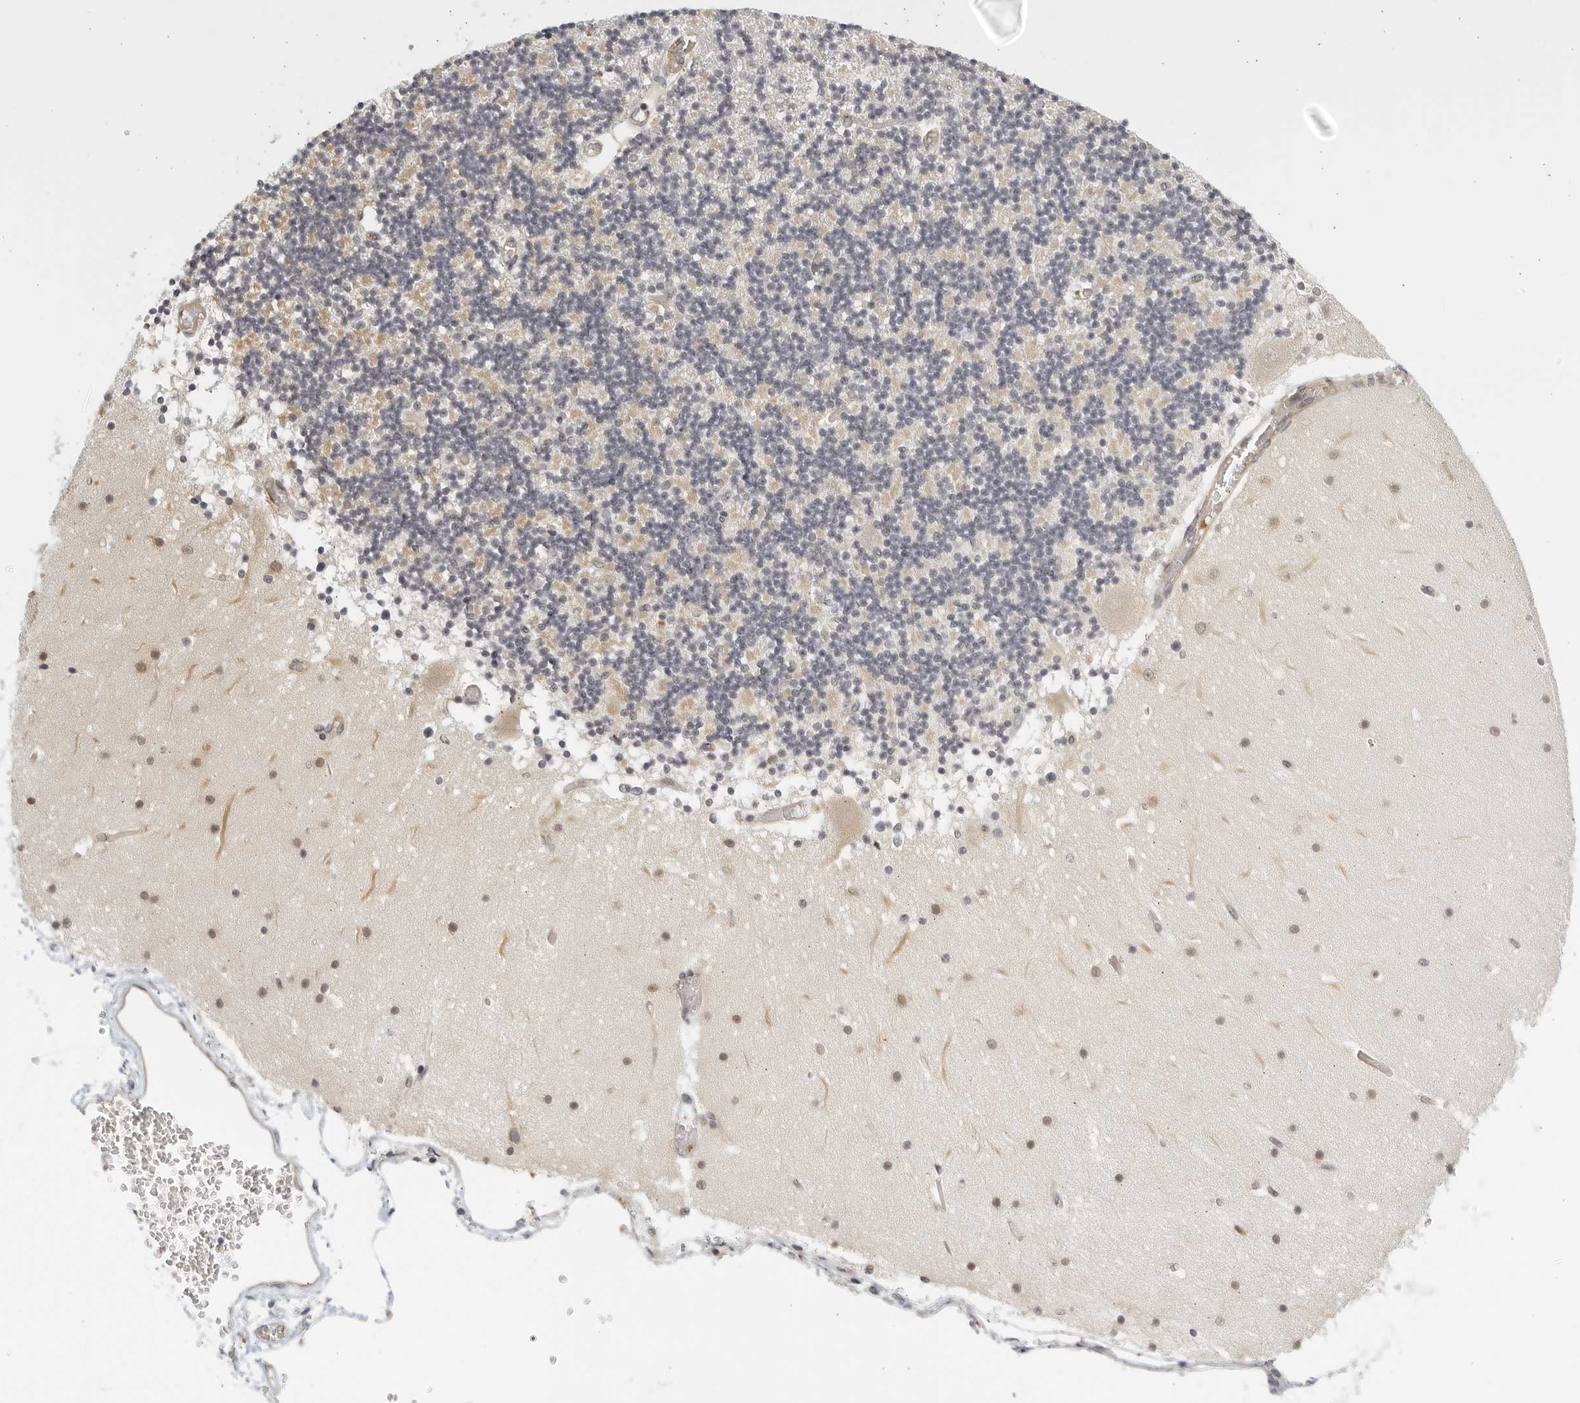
{"staining": {"intensity": "weak", "quantity": "25%-75%", "location": "cytoplasmic/membranous"}, "tissue": "cerebellum", "cell_type": "Cells in granular layer", "image_type": "normal", "snomed": [{"axis": "morphology", "description": "Normal tissue, NOS"}, {"axis": "topography", "description": "Cerebellum"}], "caption": "Normal cerebellum reveals weak cytoplasmic/membranous positivity in approximately 25%-75% of cells in granular layer (brown staining indicates protein expression, while blue staining denotes nuclei)..", "gene": "SERTAD4", "patient": {"sex": "female", "age": 28}}